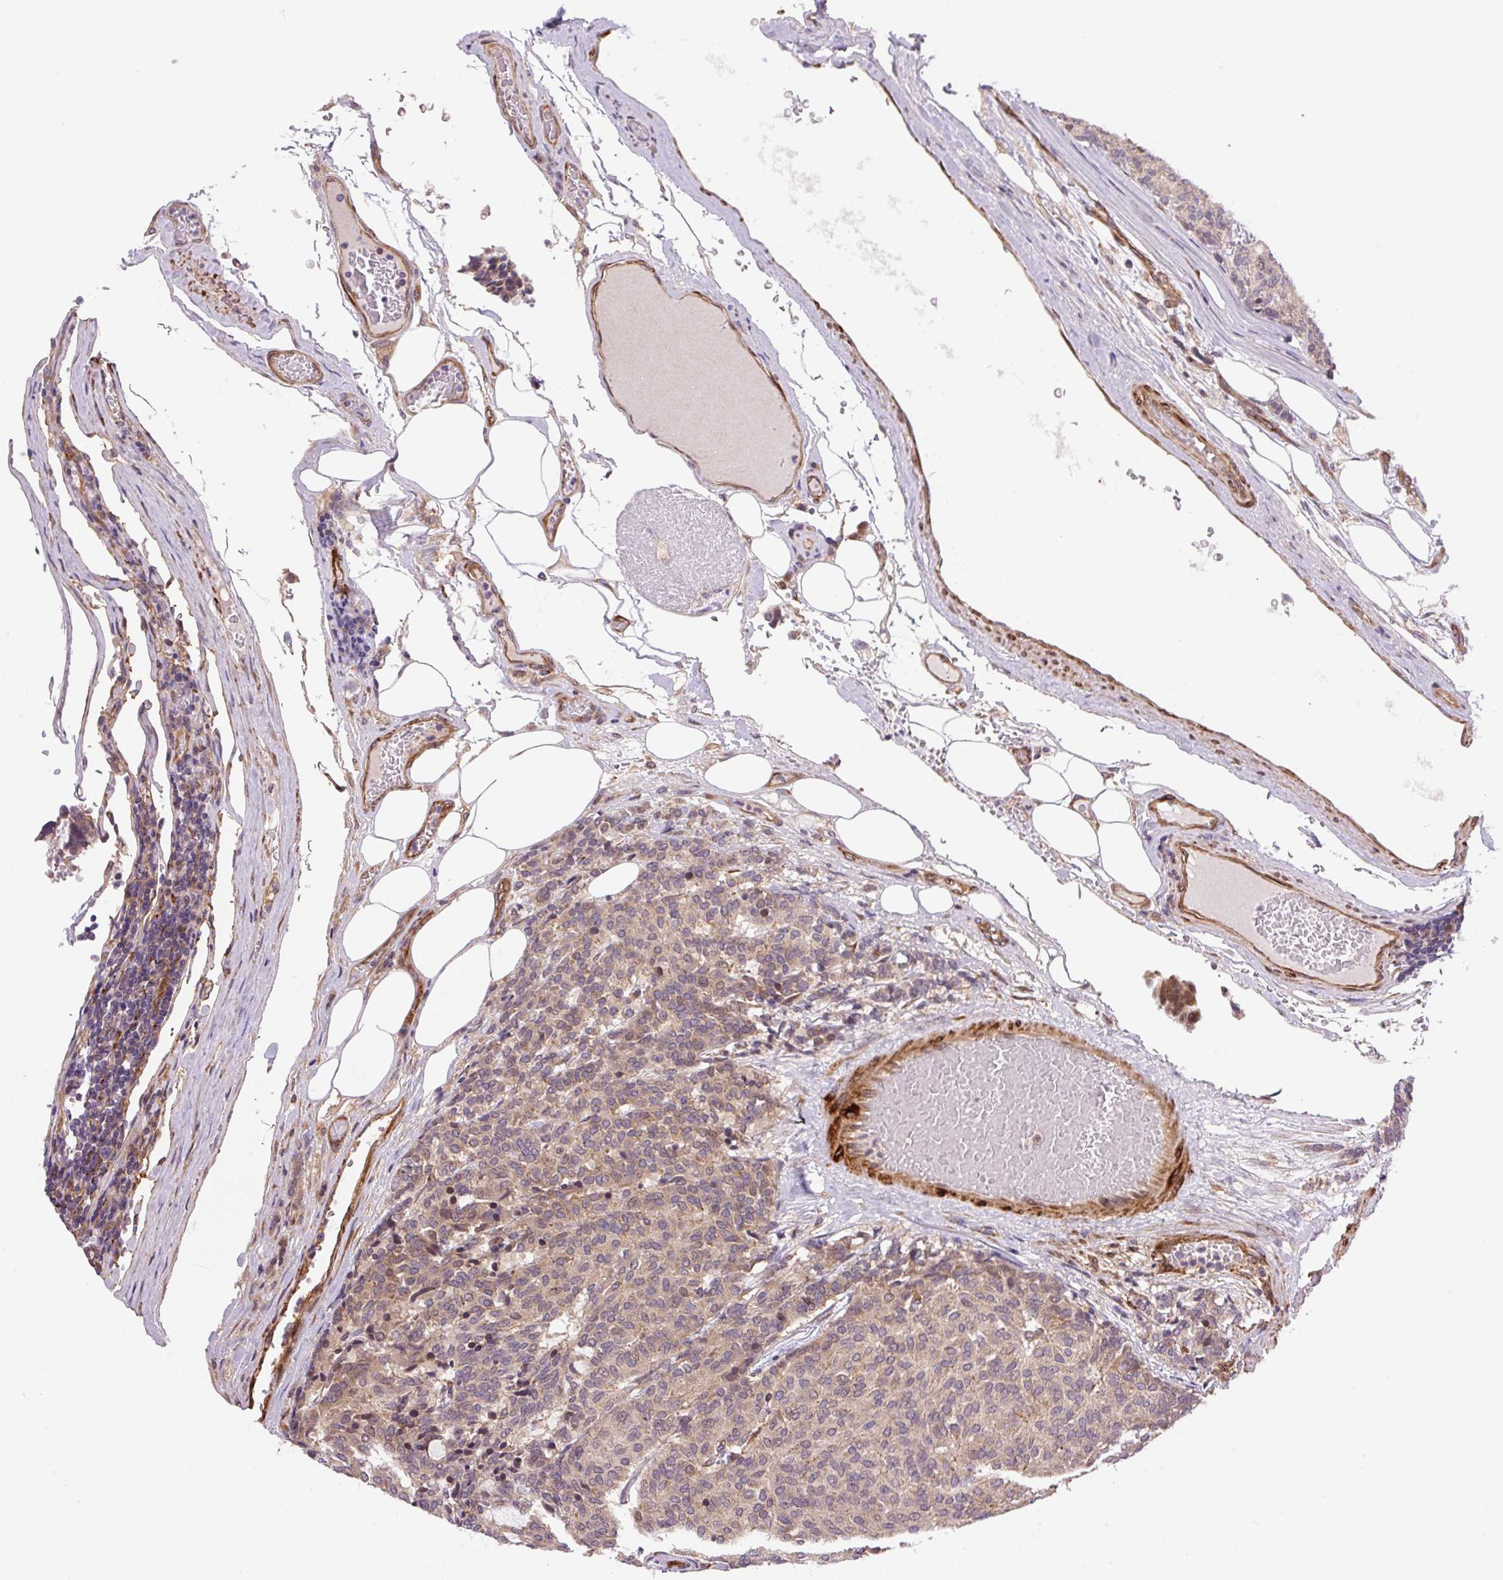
{"staining": {"intensity": "weak", "quantity": "25%-75%", "location": "cytoplasmic/membranous"}, "tissue": "carcinoid", "cell_type": "Tumor cells", "image_type": "cancer", "snomed": [{"axis": "morphology", "description": "Carcinoid, malignant, NOS"}, {"axis": "topography", "description": "Pancreas"}], "caption": "The histopathology image exhibits staining of malignant carcinoid, revealing weak cytoplasmic/membranous protein positivity (brown color) within tumor cells. The protein is shown in brown color, while the nuclei are stained blue.", "gene": "SEPTIN10", "patient": {"sex": "female", "age": 54}}